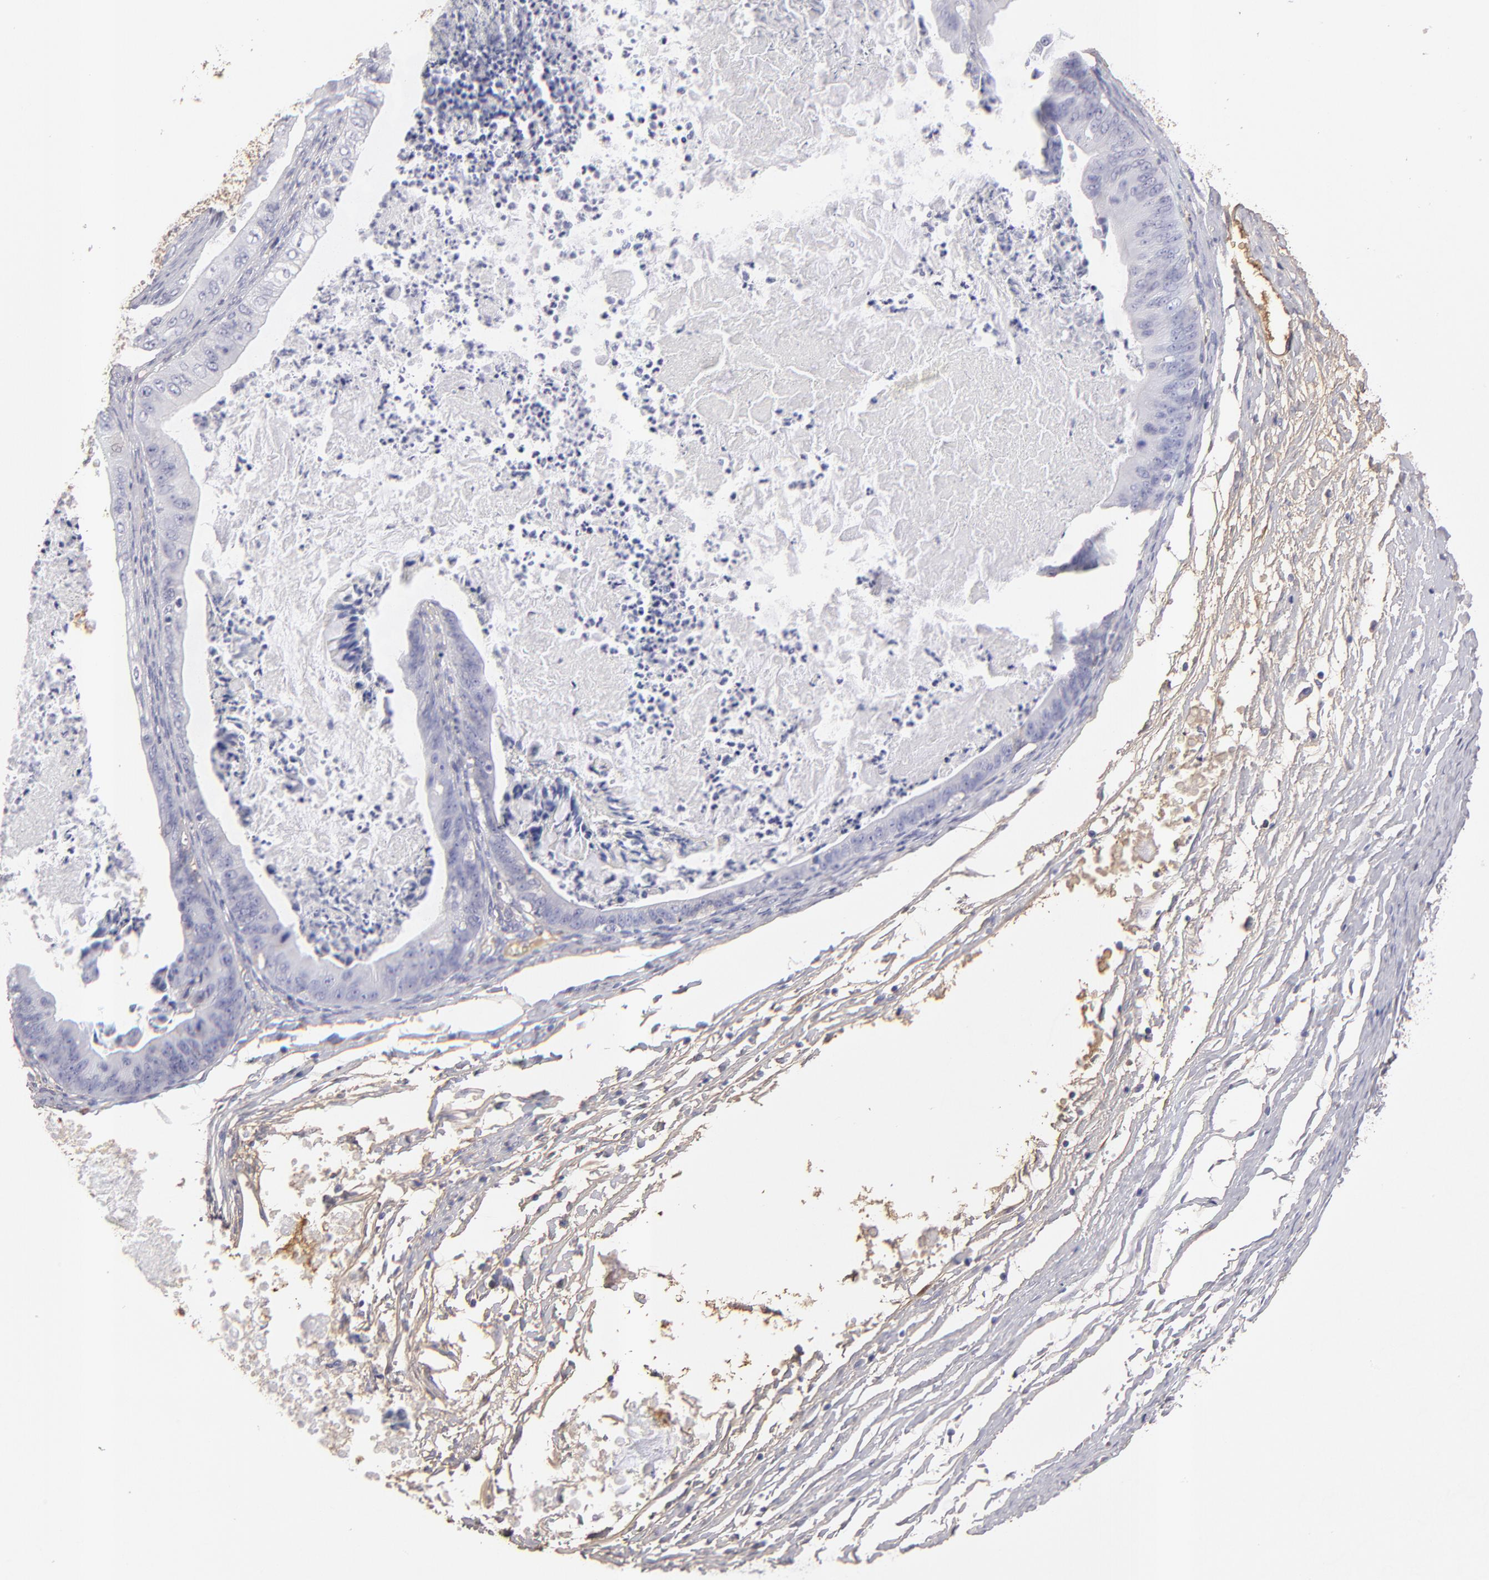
{"staining": {"intensity": "negative", "quantity": "none", "location": "none"}, "tissue": "ovarian cancer", "cell_type": "Tumor cells", "image_type": "cancer", "snomed": [{"axis": "morphology", "description": "Cystadenocarcinoma, mucinous, NOS"}, {"axis": "topography", "description": "Ovary"}], "caption": "Protein analysis of mucinous cystadenocarcinoma (ovarian) shows no significant positivity in tumor cells.", "gene": "ABCC4", "patient": {"sex": "female", "age": 37}}